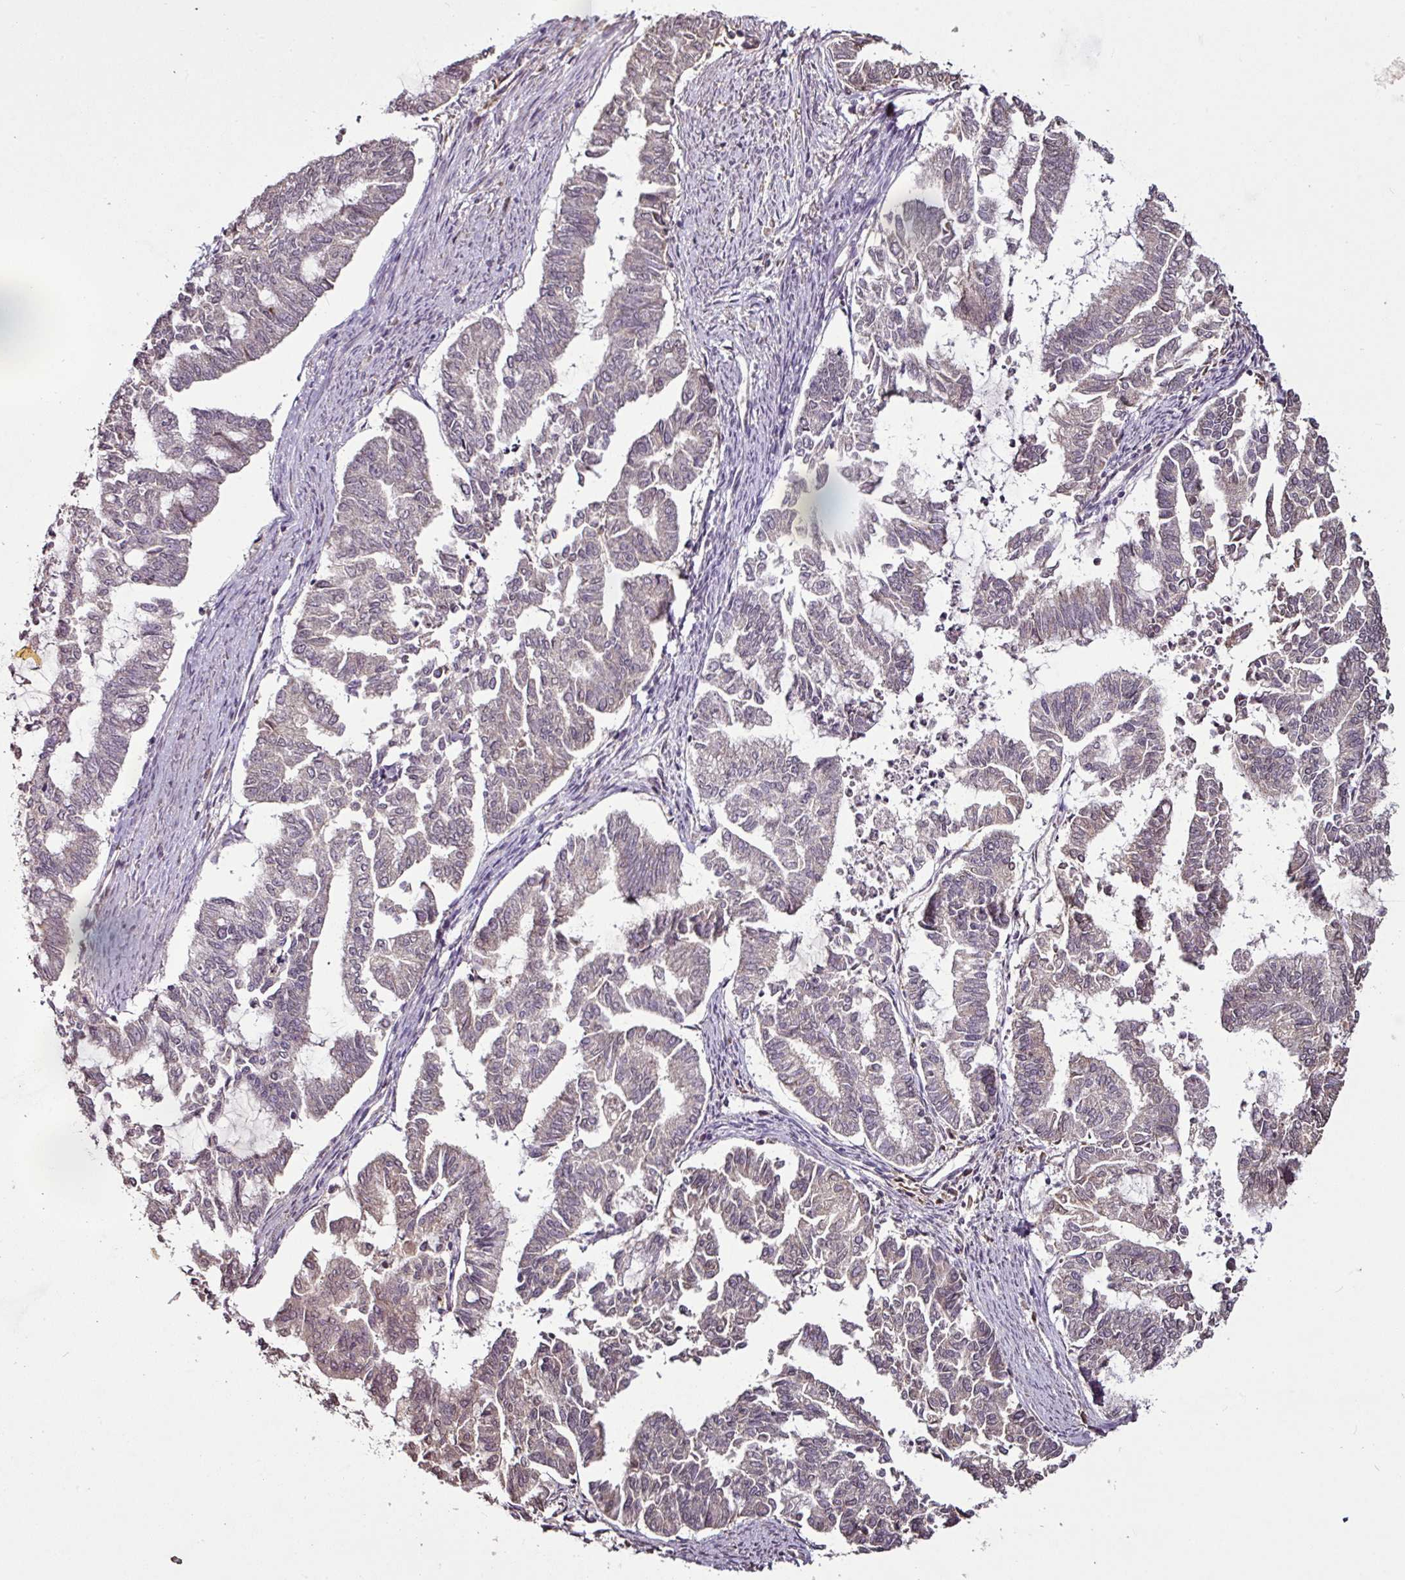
{"staining": {"intensity": "weak", "quantity": "<25%", "location": "cytoplasmic/membranous"}, "tissue": "endometrial cancer", "cell_type": "Tumor cells", "image_type": "cancer", "snomed": [{"axis": "morphology", "description": "Adenocarcinoma, NOS"}, {"axis": "topography", "description": "Endometrium"}], "caption": "Immunohistochemical staining of human endometrial adenocarcinoma reveals no significant positivity in tumor cells.", "gene": "RPL38", "patient": {"sex": "female", "age": 79}}